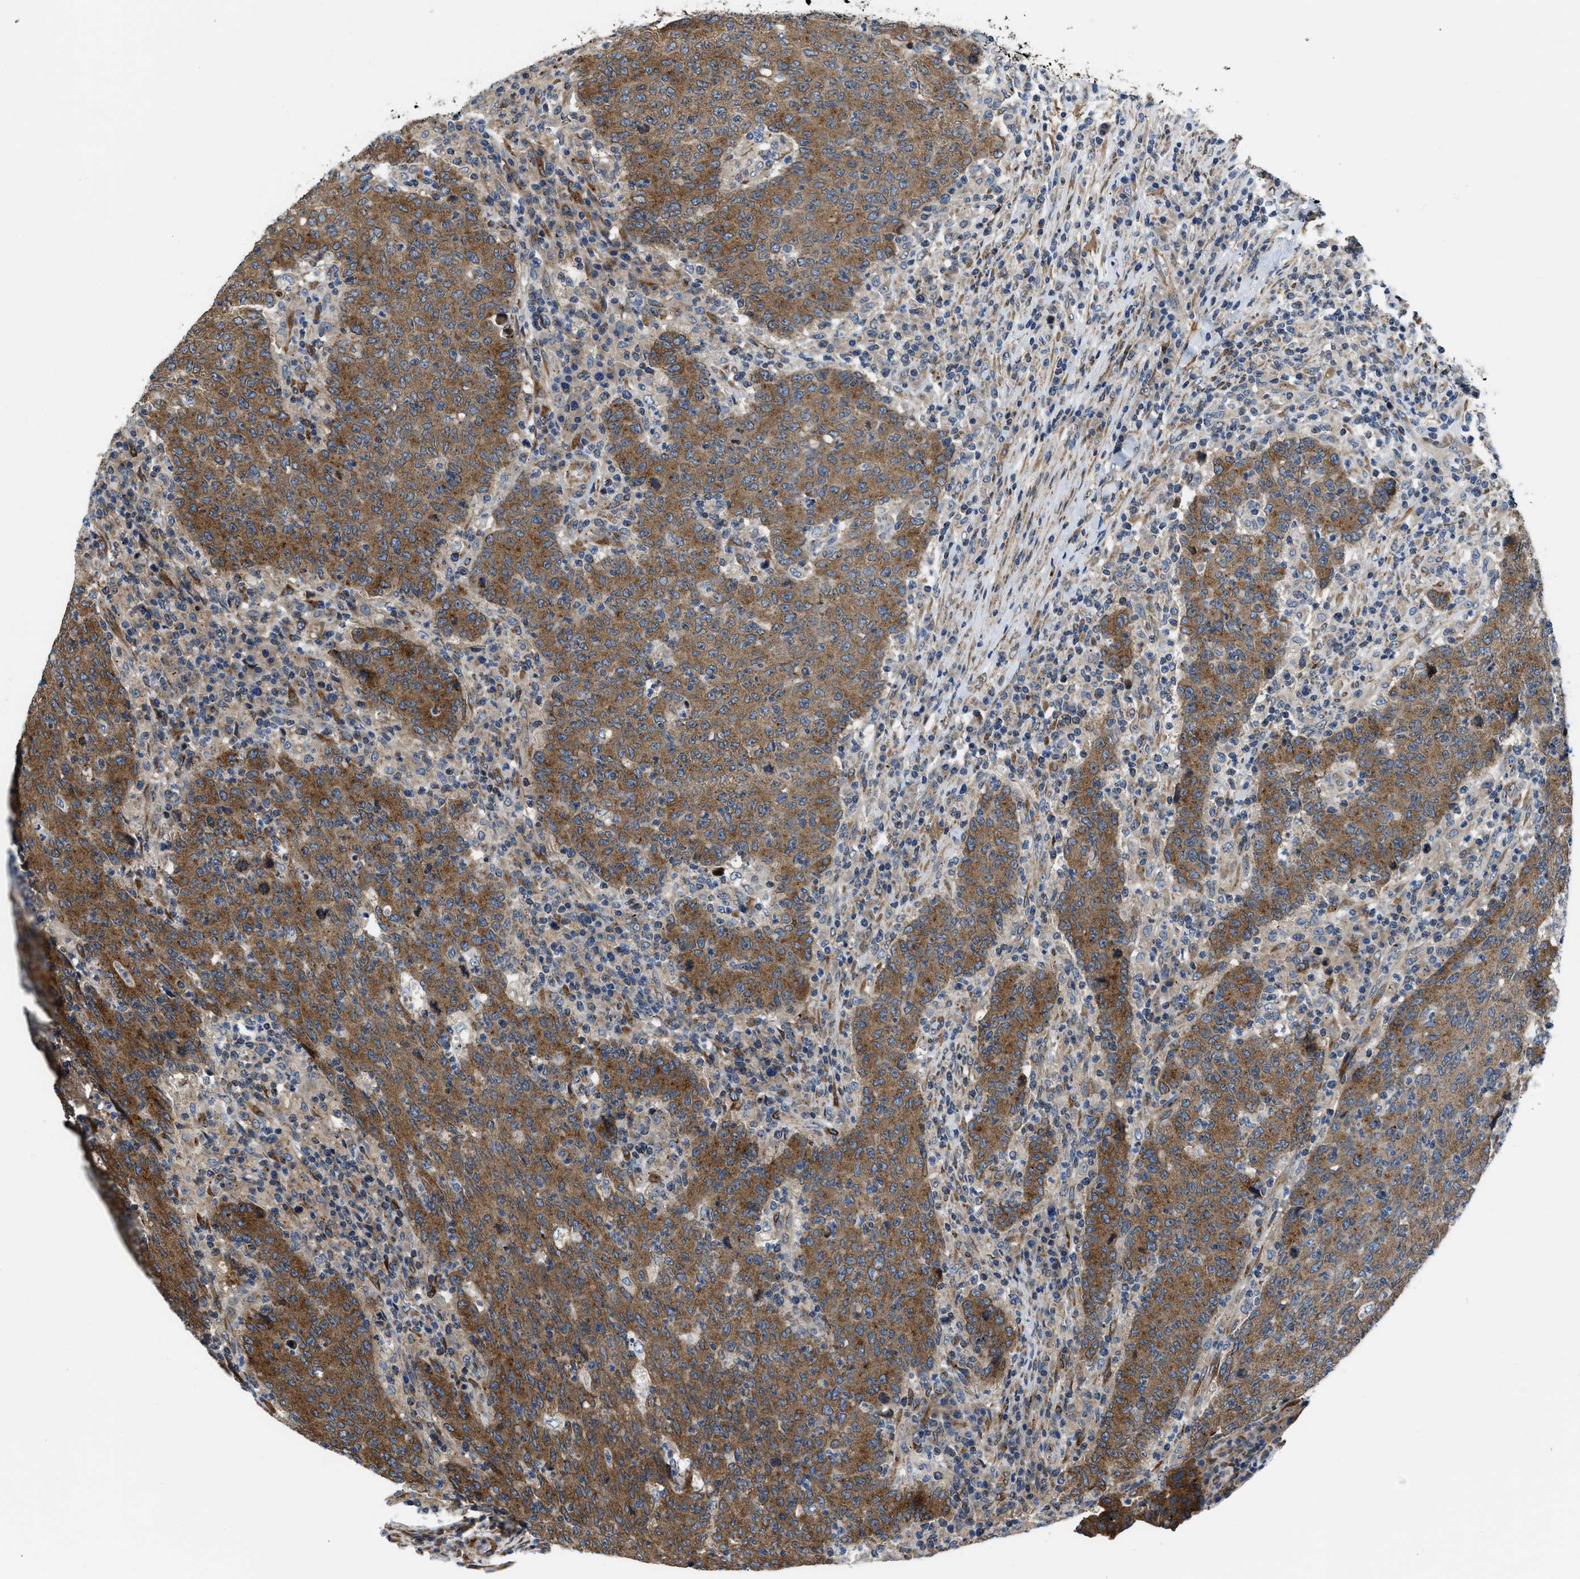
{"staining": {"intensity": "strong", "quantity": ">75%", "location": "cytoplasmic/membranous"}, "tissue": "colorectal cancer", "cell_type": "Tumor cells", "image_type": "cancer", "snomed": [{"axis": "morphology", "description": "Adenocarcinoma, NOS"}, {"axis": "topography", "description": "Colon"}], "caption": "This is an image of immunohistochemistry (IHC) staining of colorectal cancer, which shows strong staining in the cytoplasmic/membranous of tumor cells.", "gene": "ARL6IP5", "patient": {"sex": "female", "age": 75}}